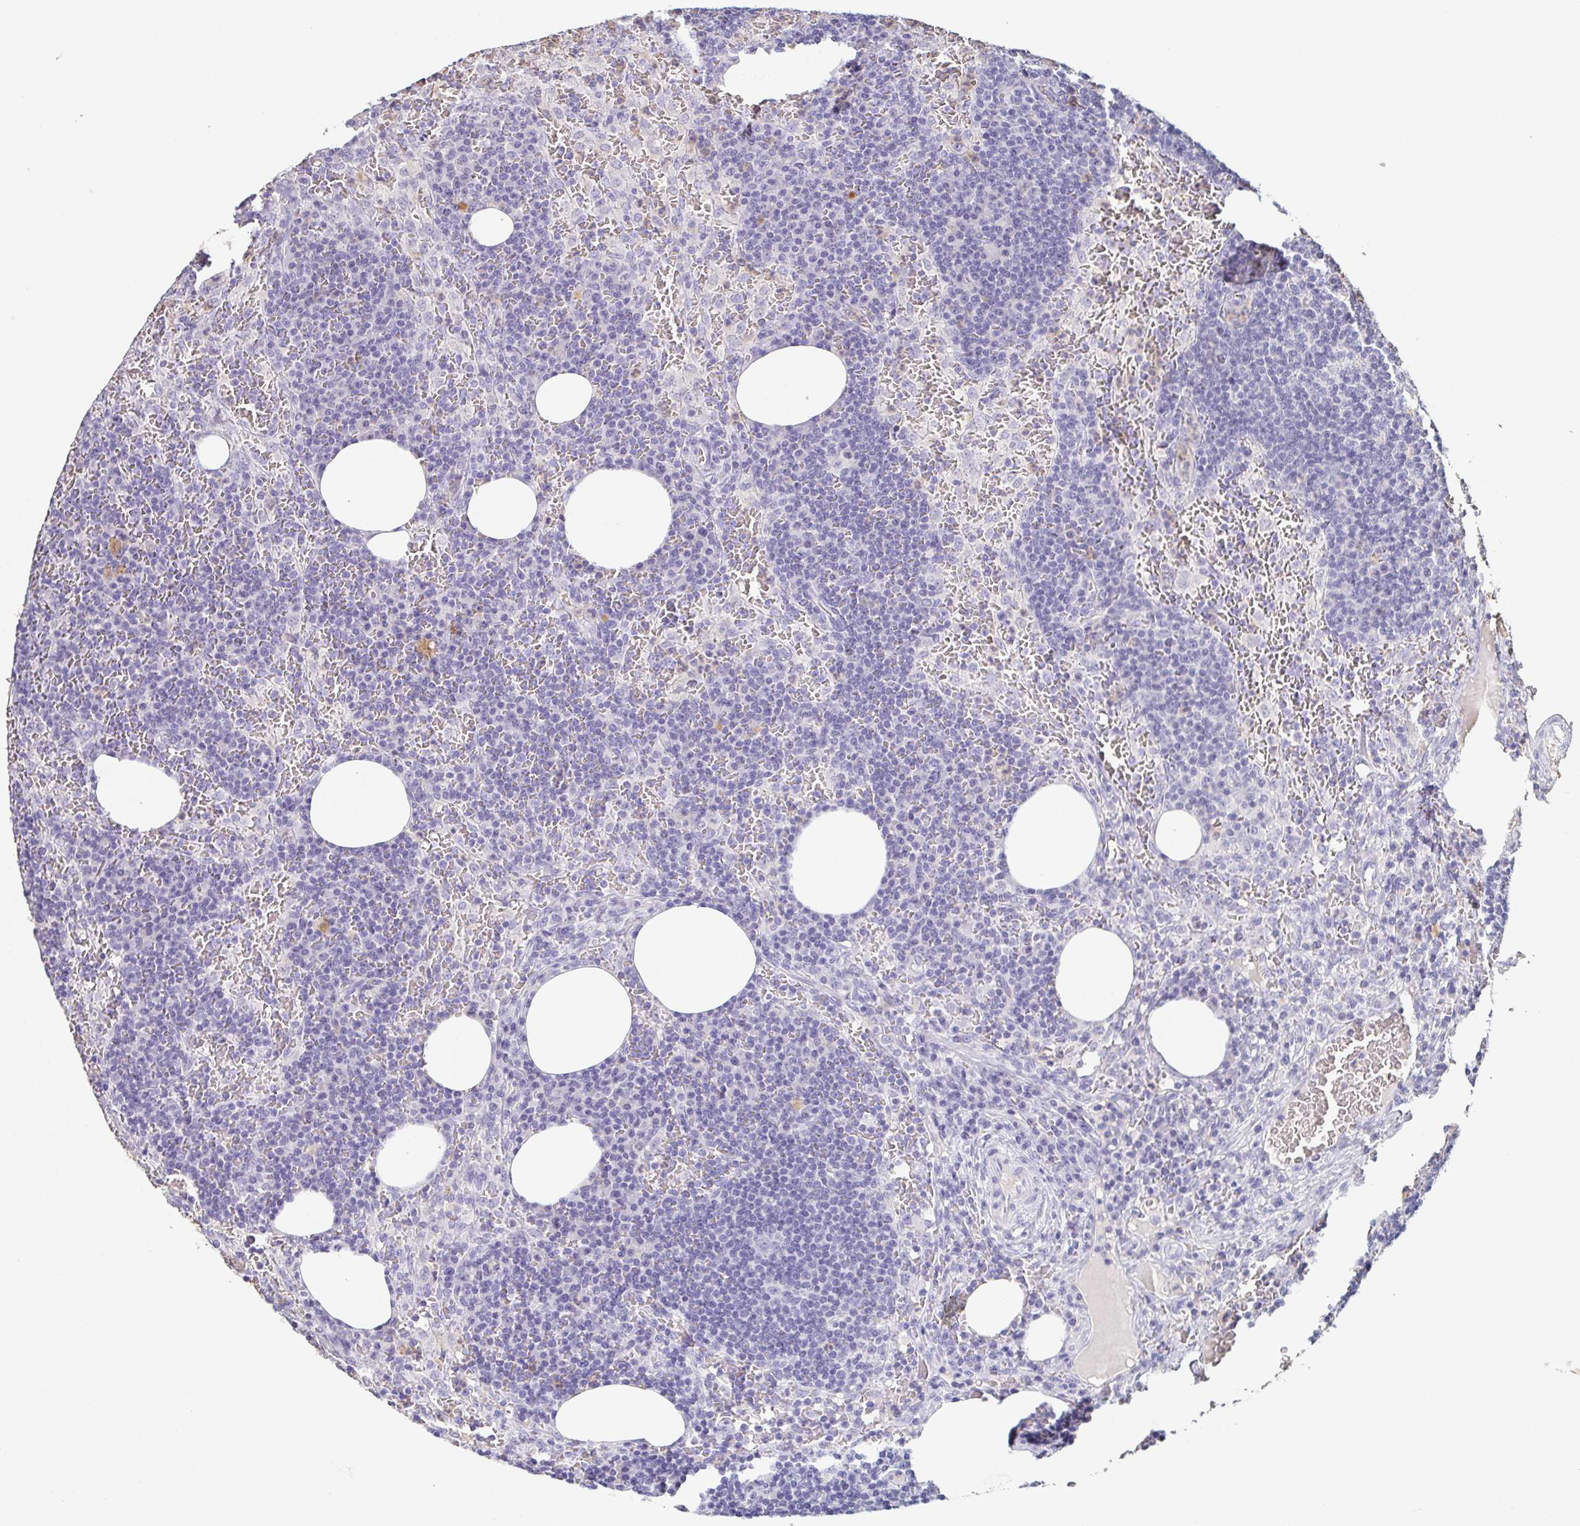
{"staining": {"intensity": "negative", "quantity": "none", "location": "none"}, "tissue": "lymph node", "cell_type": "Germinal center cells", "image_type": "normal", "snomed": [{"axis": "morphology", "description": "Normal tissue, NOS"}, {"axis": "topography", "description": "Lymph node"}], "caption": "A micrograph of lymph node stained for a protein shows no brown staining in germinal center cells.", "gene": "BPIFA2", "patient": {"sex": "male", "age": 67}}